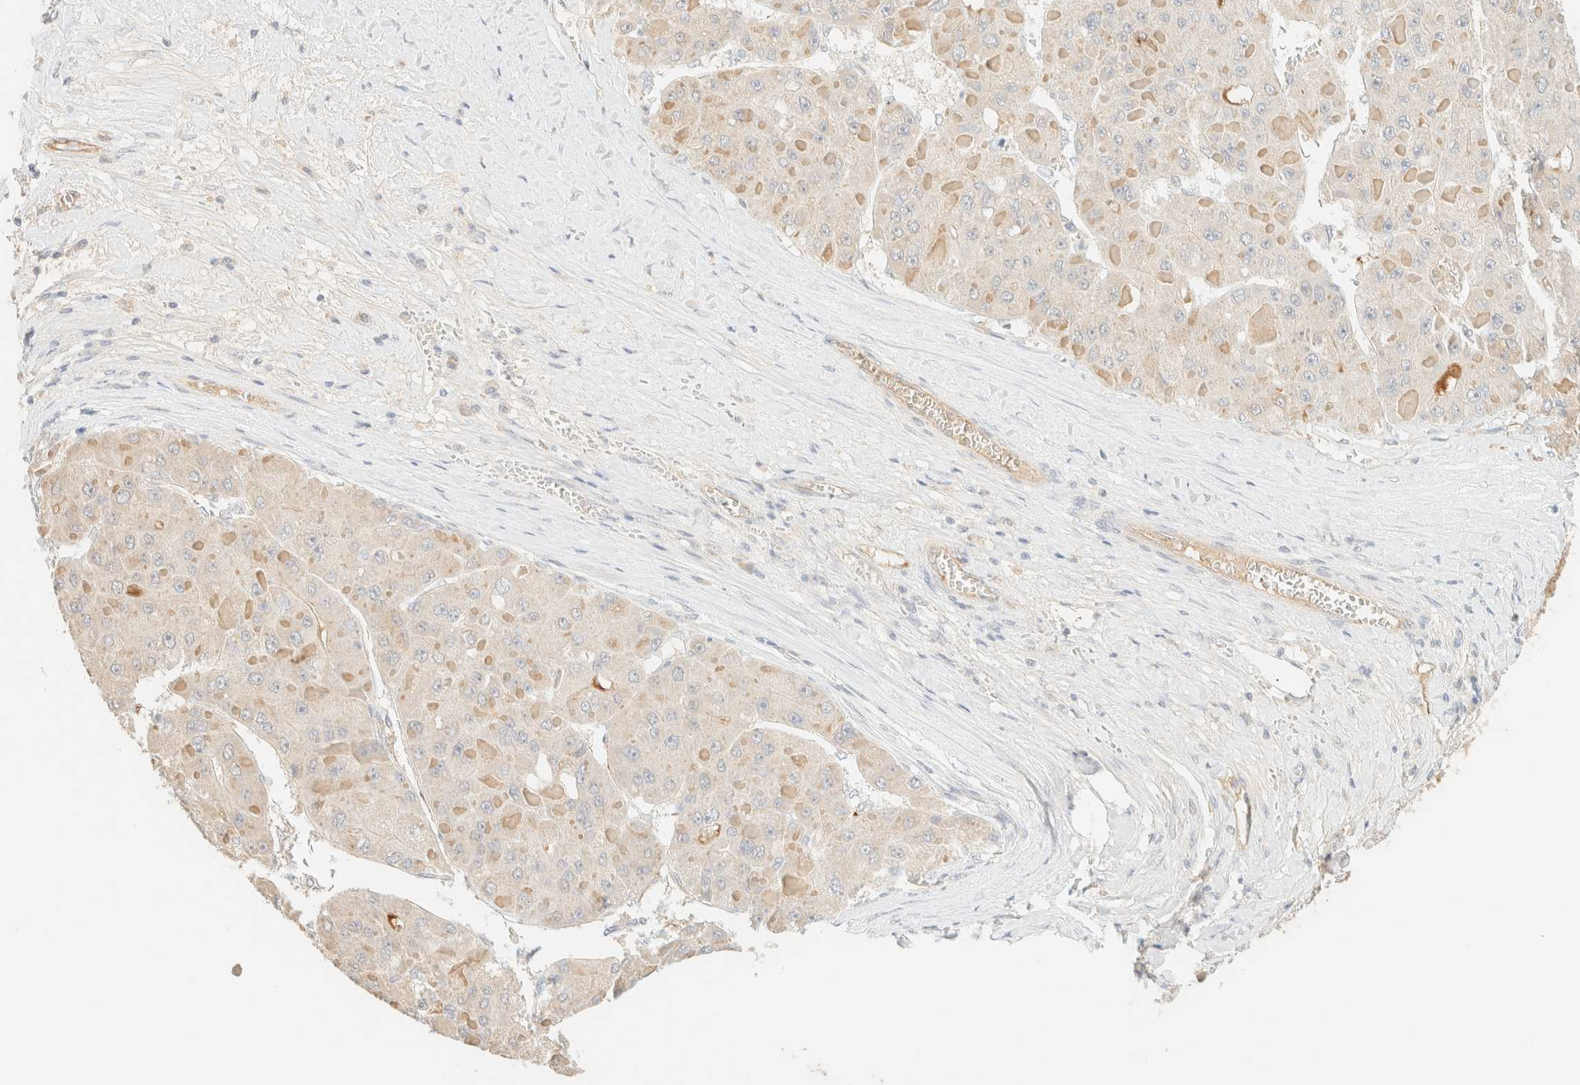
{"staining": {"intensity": "negative", "quantity": "none", "location": "none"}, "tissue": "liver cancer", "cell_type": "Tumor cells", "image_type": "cancer", "snomed": [{"axis": "morphology", "description": "Carcinoma, Hepatocellular, NOS"}, {"axis": "topography", "description": "Liver"}], "caption": "This is a micrograph of IHC staining of liver cancer, which shows no positivity in tumor cells.", "gene": "SPARCL1", "patient": {"sex": "female", "age": 73}}